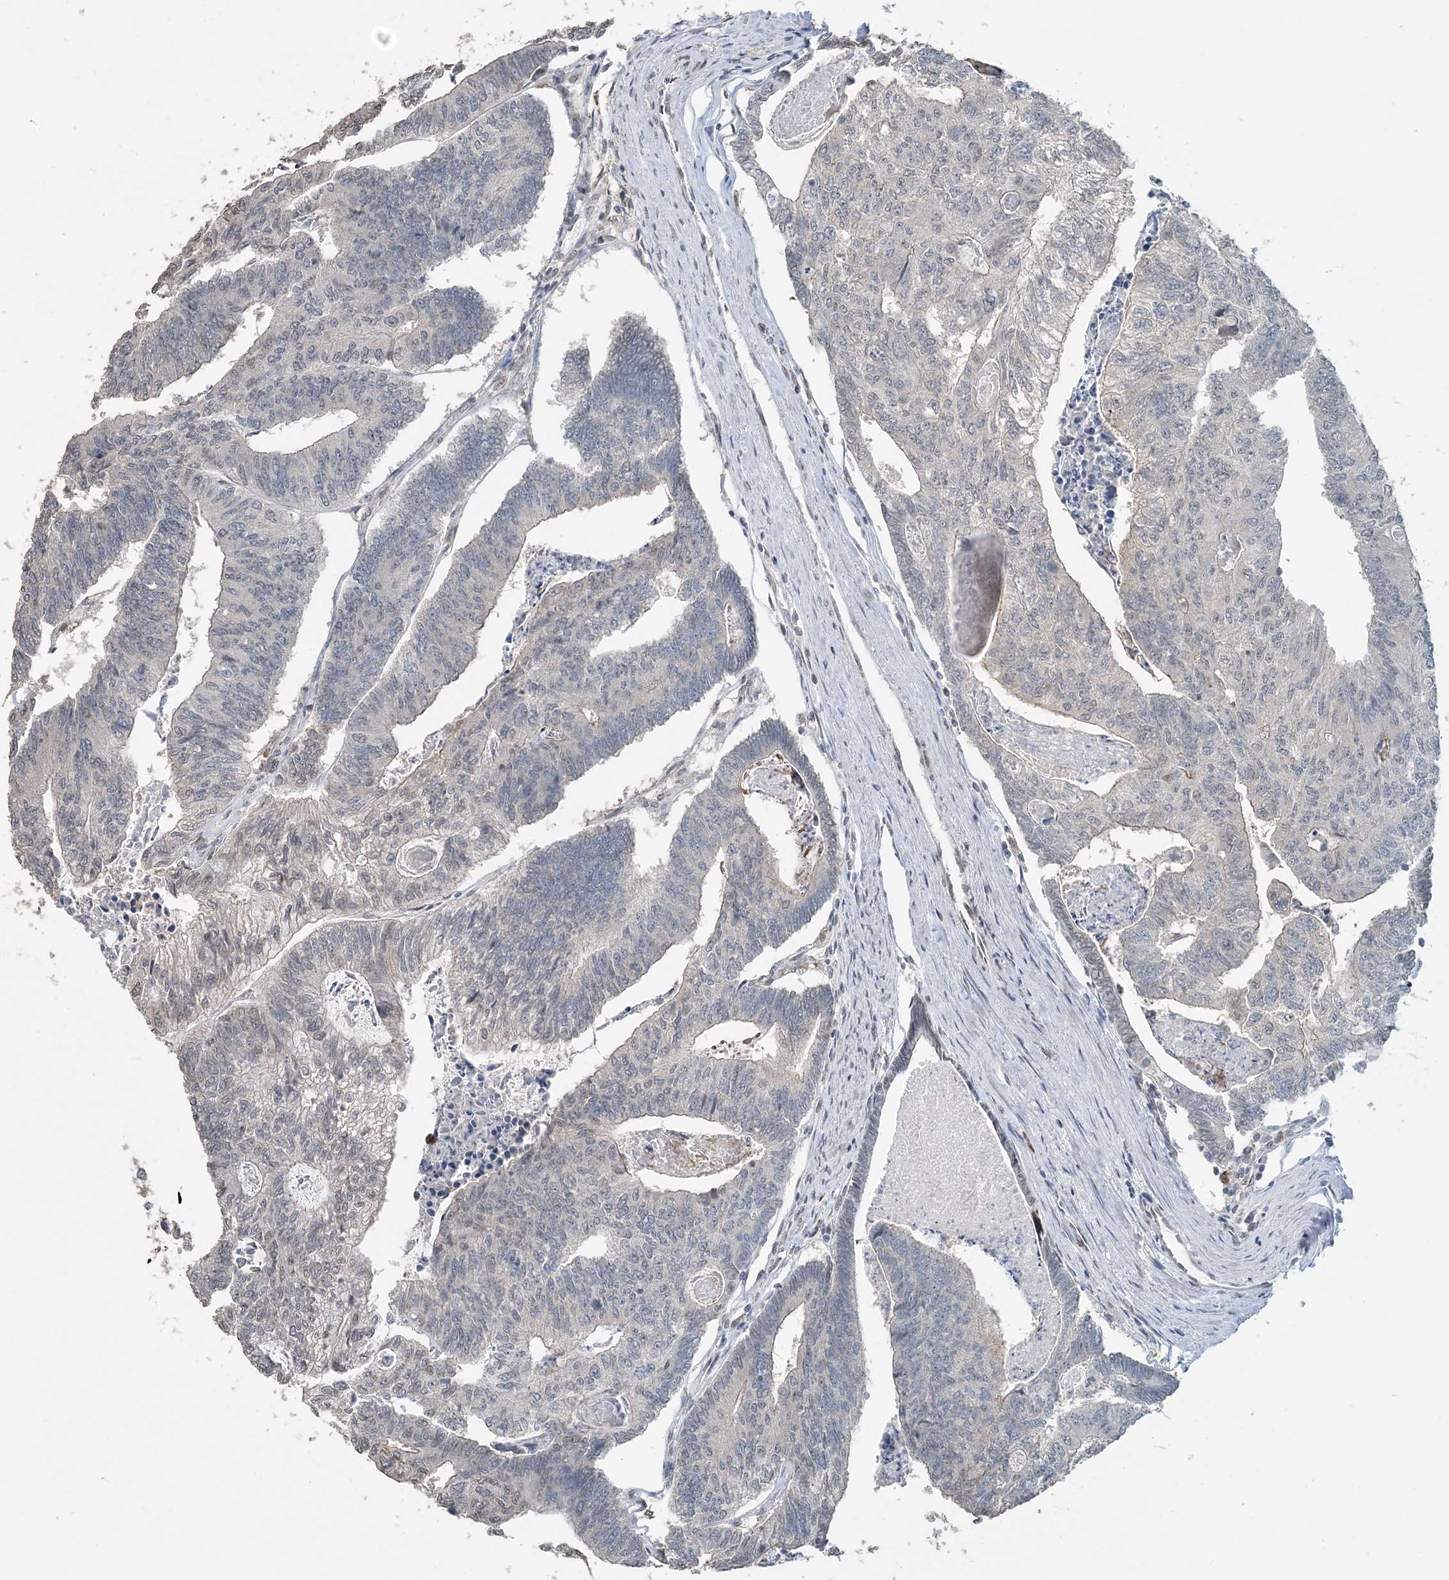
{"staining": {"intensity": "negative", "quantity": "none", "location": "none"}, "tissue": "colorectal cancer", "cell_type": "Tumor cells", "image_type": "cancer", "snomed": [{"axis": "morphology", "description": "Adenocarcinoma, NOS"}, {"axis": "topography", "description": "Colon"}], "caption": "Colorectal adenocarcinoma stained for a protein using immunohistochemistry exhibits no staining tumor cells.", "gene": "FAM110A", "patient": {"sex": "female", "age": 67}}